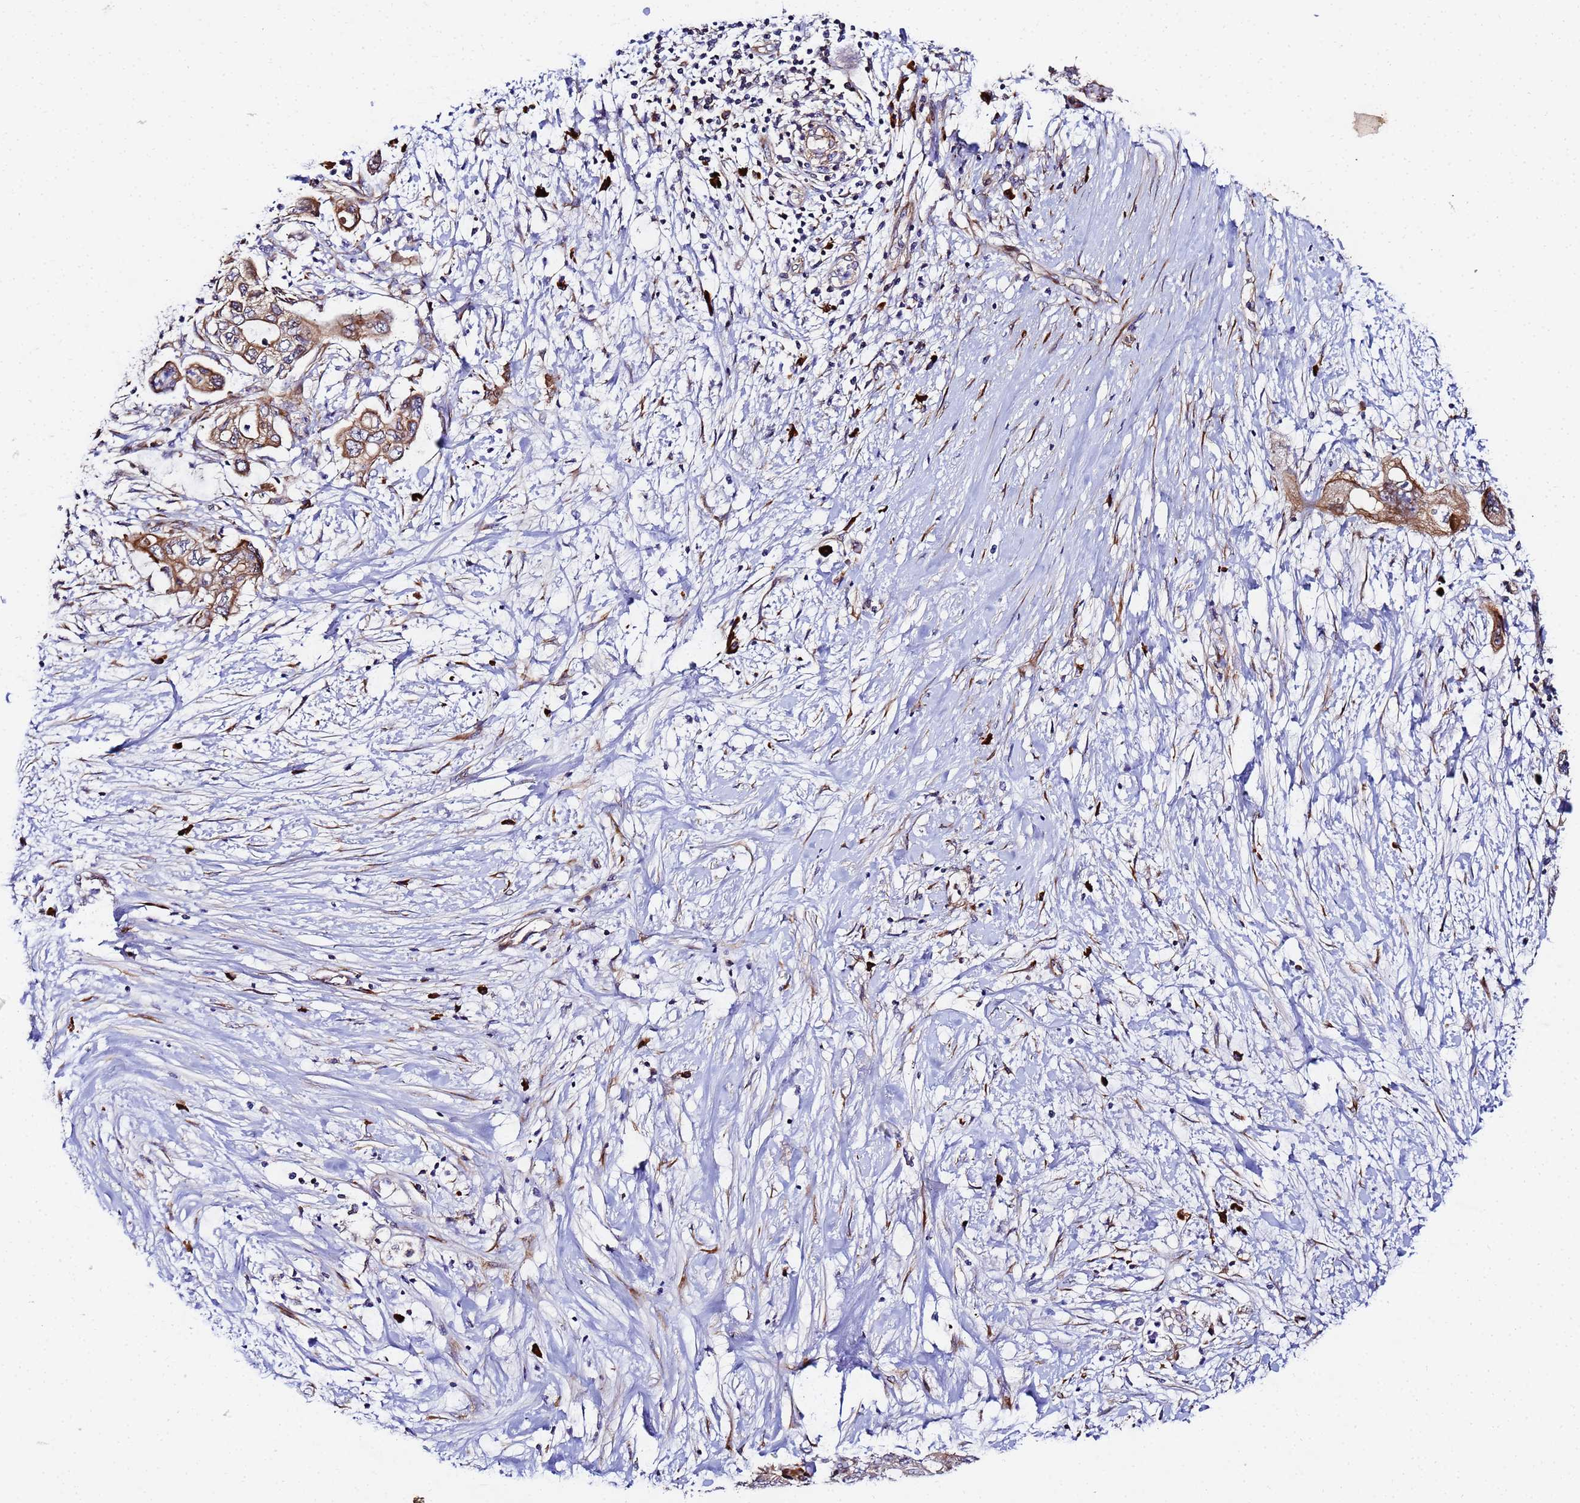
{"staining": {"intensity": "moderate", "quantity": ">75%", "location": "cytoplasmic/membranous"}, "tissue": "pancreatic cancer", "cell_type": "Tumor cells", "image_type": "cancer", "snomed": [{"axis": "morphology", "description": "Adenocarcinoma, NOS"}, {"axis": "topography", "description": "Pancreas"}], "caption": "Adenocarcinoma (pancreatic) stained with a brown dye reveals moderate cytoplasmic/membranous positive expression in about >75% of tumor cells.", "gene": "POM121", "patient": {"sex": "female", "age": 73}}